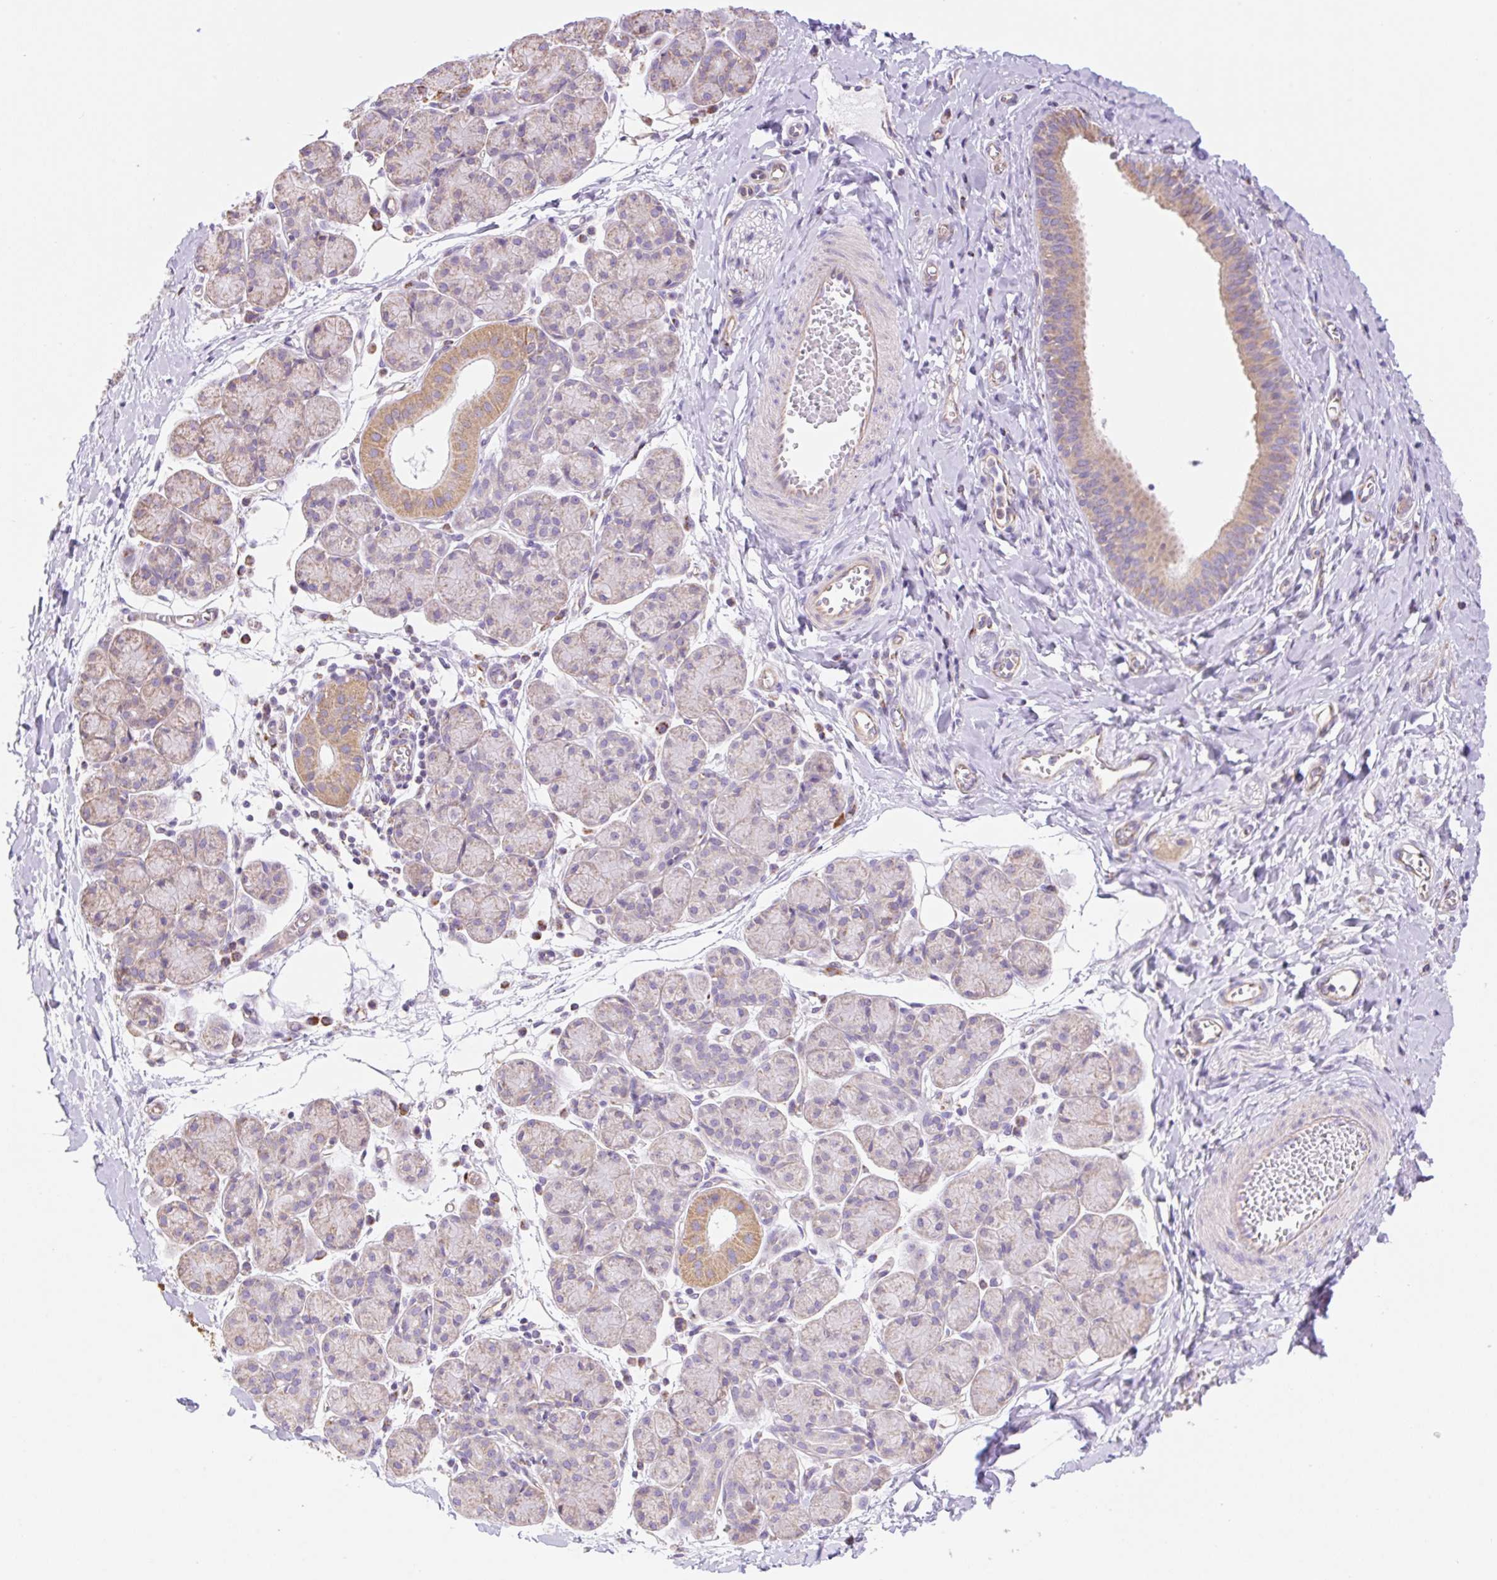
{"staining": {"intensity": "moderate", "quantity": "25%-75%", "location": "cytoplasmic/membranous"}, "tissue": "salivary gland", "cell_type": "Glandular cells", "image_type": "normal", "snomed": [{"axis": "morphology", "description": "Normal tissue, NOS"}, {"axis": "morphology", "description": "Inflammation, NOS"}, {"axis": "topography", "description": "Lymph node"}, {"axis": "topography", "description": "Salivary gland"}], "caption": "About 25%-75% of glandular cells in benign salivary gland demonstrate moderate cytoplasmic/membranous protein staining as visualized by brown immunohistochemical staining.", "gene": "ESAM", "patient": {"sex": "male", "age": 3}}